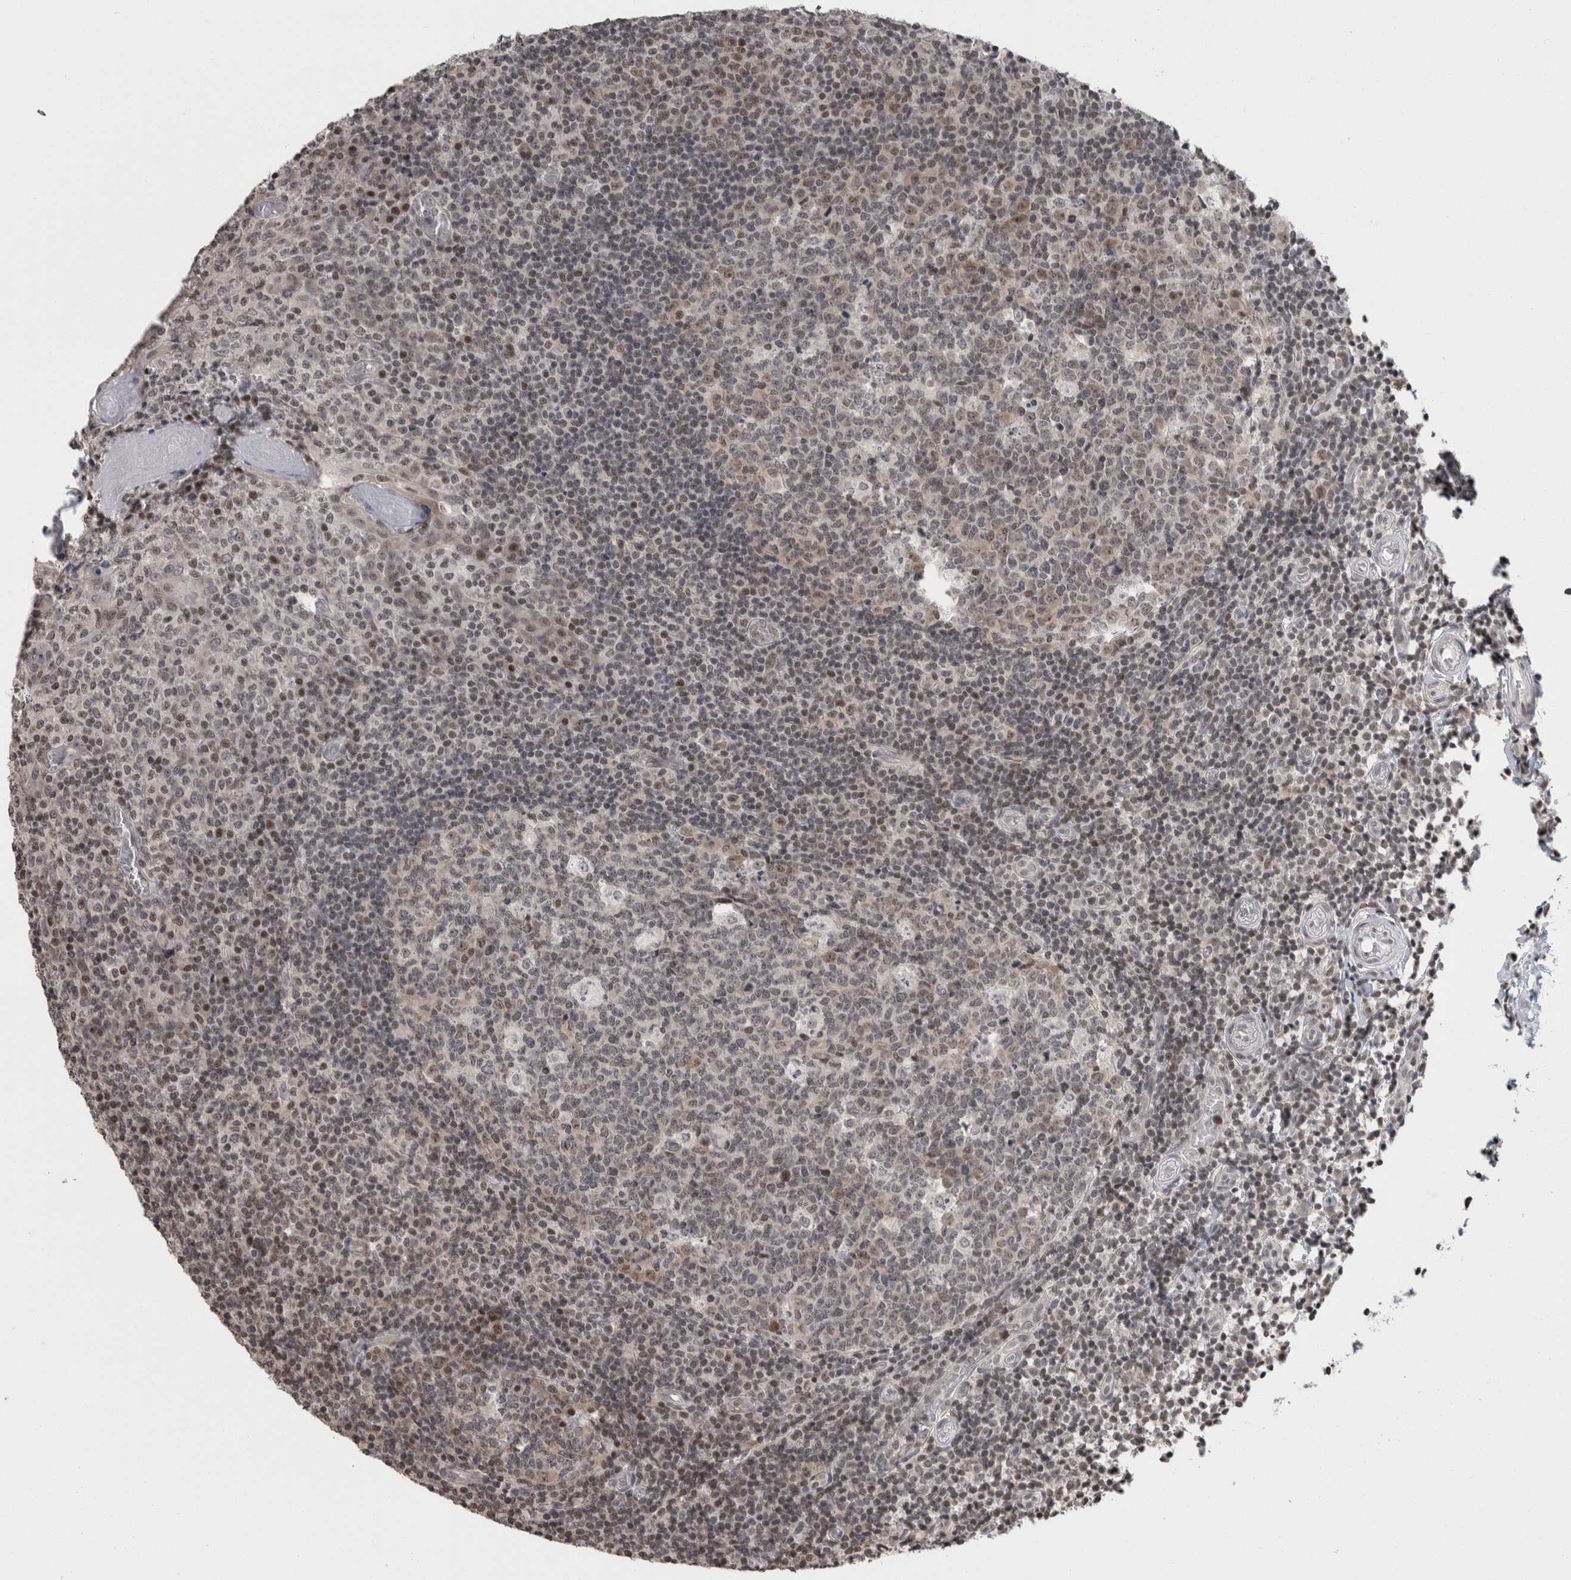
{"staining": {"intensity": "weak", "quantity": "25%-75%", "location": "nuclear"}, "tissue": "tonsil", "cell_type": "Germinal center cells", "image_type": "normal", "snomed": [{"axis": "morphology", "description": "Normal tissue, NOS"}, {"axis": "topography", "description": "Tonsil"}], "caption": "Protein staining by immunohistochemistry exhibits weak nuclear expression in about 25%-75% of germinal center cells in benign tonsil. Nuclei are stained in blue.", "gene": "ZBTB11", "patient": {"sex": "female", "age": 19}}